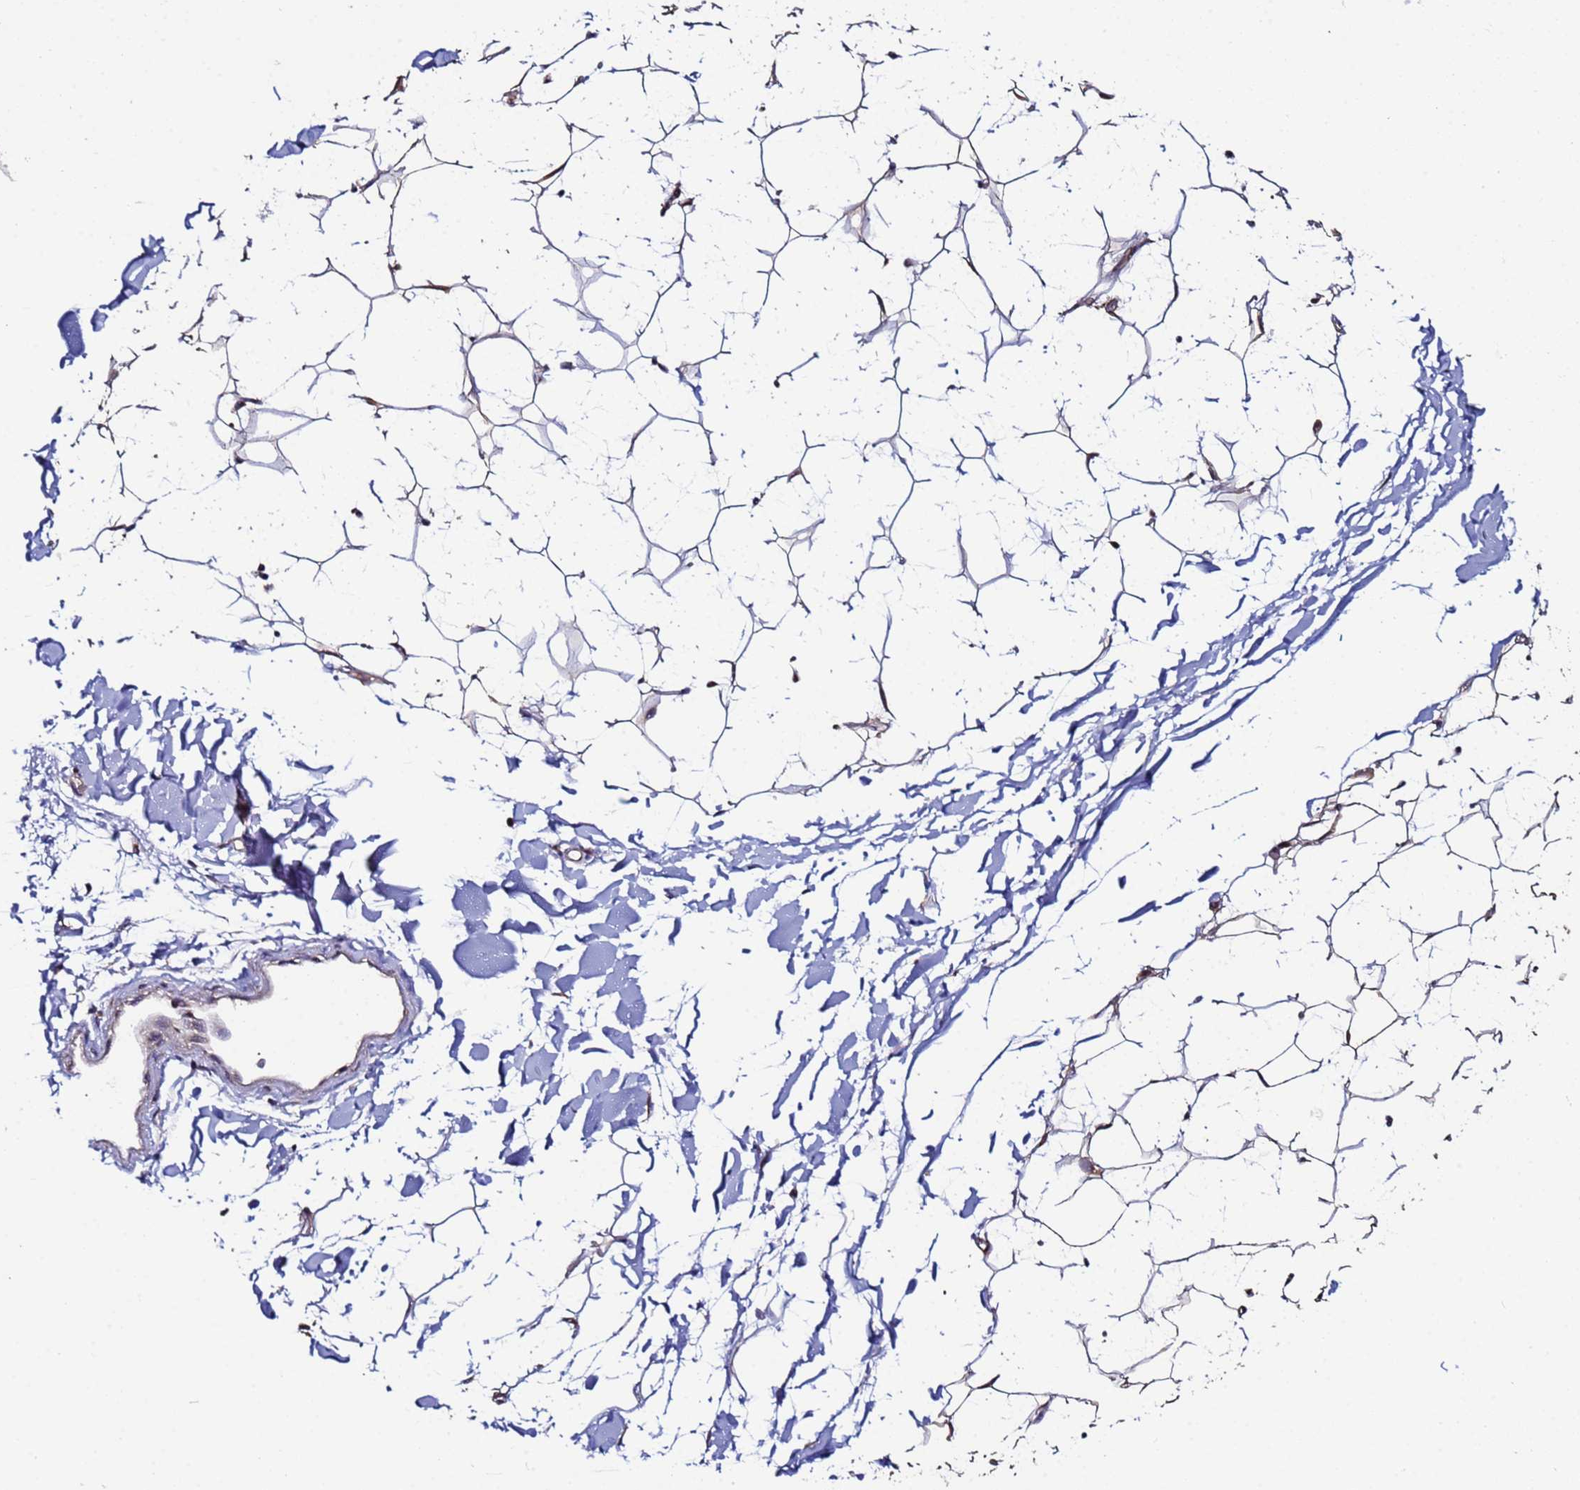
{"staining": {"intensity": "weak", "quantity": "25%-75%", "location": "cytoplasmic/membranous"}, "tissue": "adipose tissue", "cell_type": "Adipocytes", "image_type": "normal", "snomed": [{"axis": "morphology", "description": "Normal tissue, NOS"}, {"axis": "topography", "description": "Breast"}], "caption": "High-power microscopy captured an immunohistochemistry (IHC) micrograph of benign adipose tissue, revealing weak cytoplasmic/membranous expression in approximately 25%-75% of adipocytes.", "gene": "CLHC1", "patient": {"sex": "female", "age": 26}}